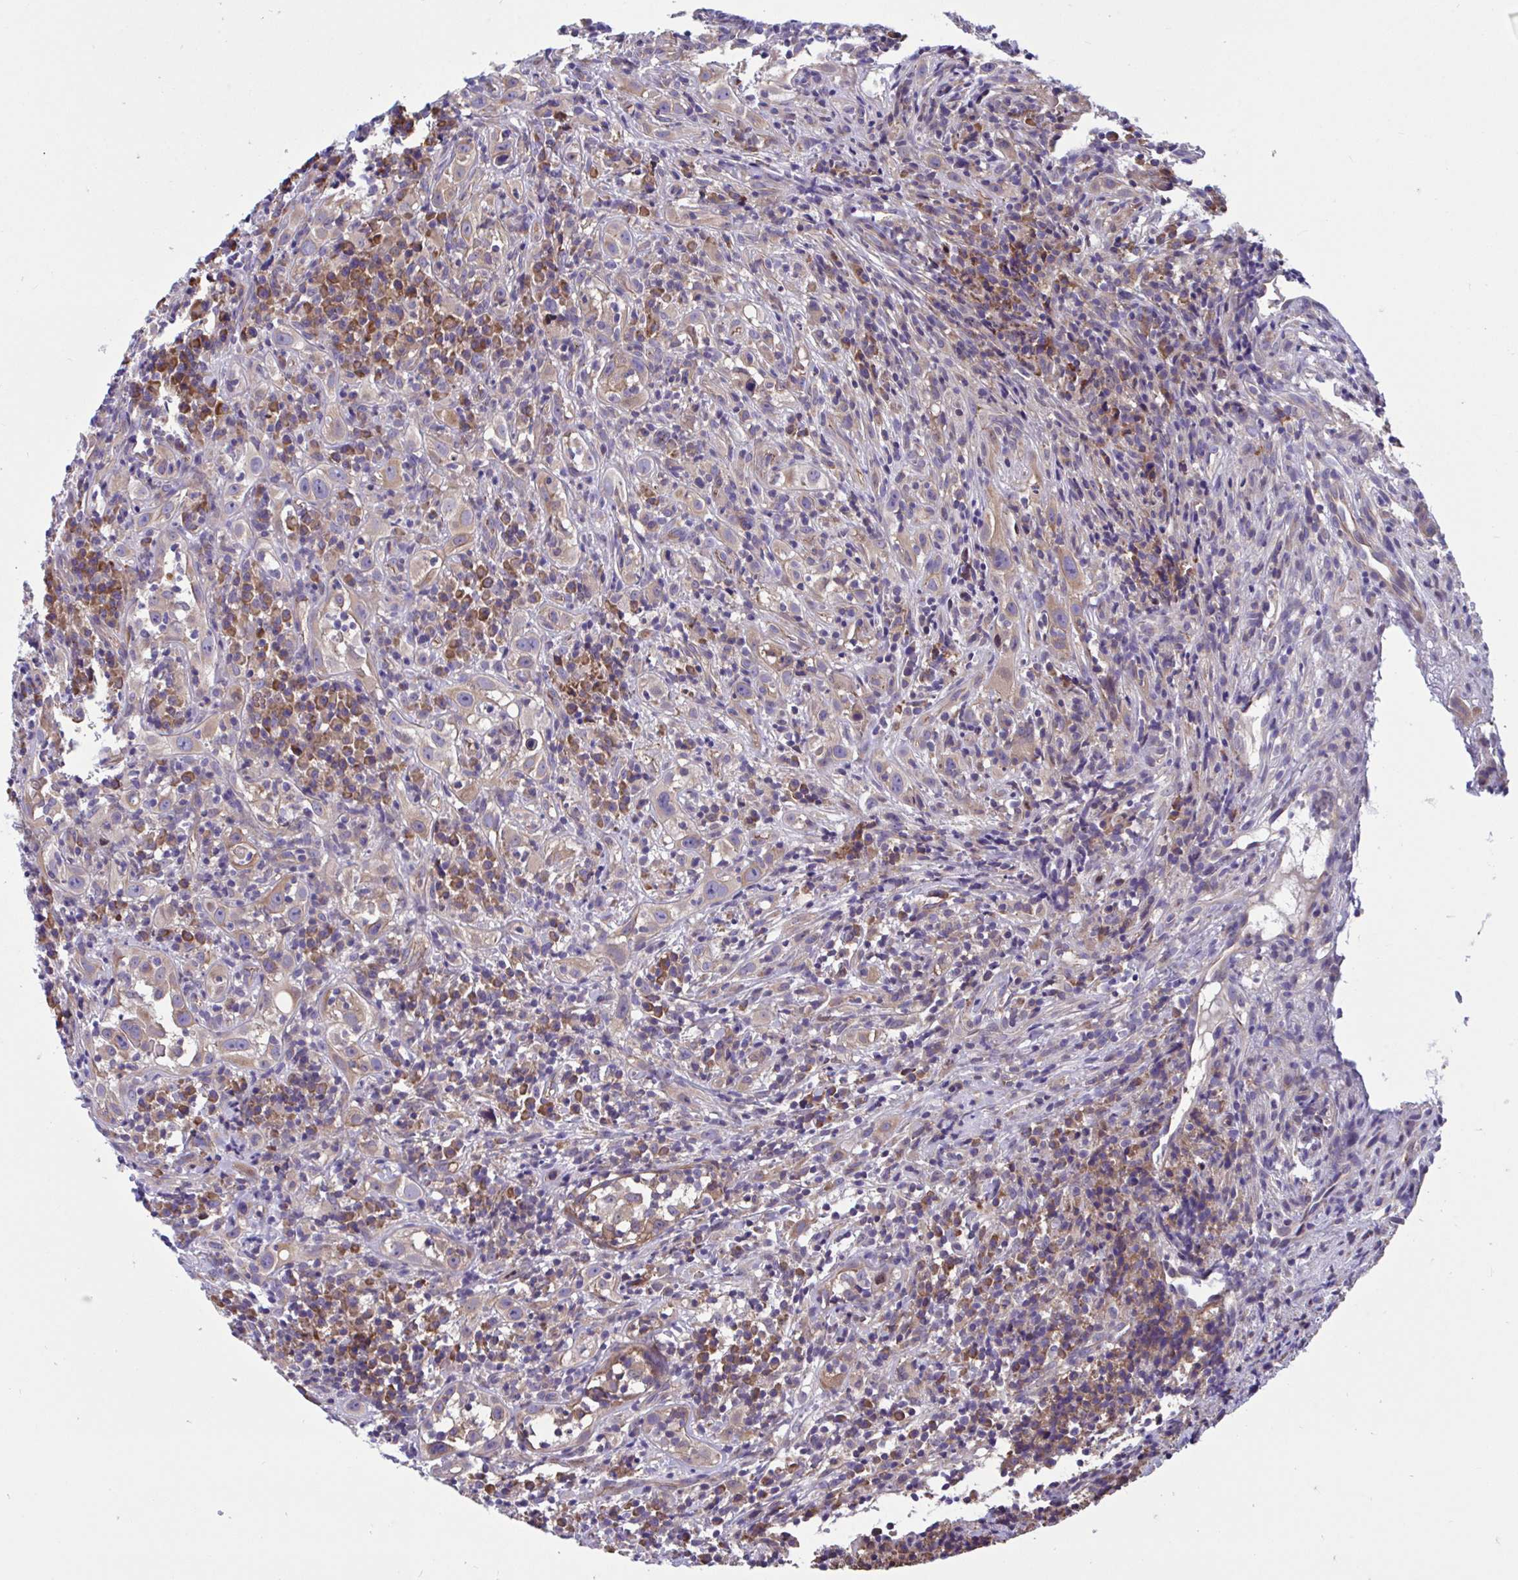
{"staining": {"intensity": "weak", "quantity": ">75%", "location": "cytoplasmic/membranous"}, "tissue": "head and neck cancer", "cell_type": "Tumor cells", "image_type": "cancer", "snomed": [{"axis": "morphology", "description": "Squamous cell carcinoma, NOS"}, {"axis": "topography", "description": "Head-Neck"}], "caption": "Immunohistochemistry of human head and neck cancer (squamous cell carcinoma) exhibits low levels of weak cytoplasmic/membranous positivity in approximately >75% of tumor cells. The staining was performed using DAB (3,3'-diaminobenzidine) to visualize the protein expression in brown, while the nuclei were stained in blue with hematoxylin (Magnification: 20x).", "gene": "WBP1", "patient": {"sex": "female", "age": 95}}